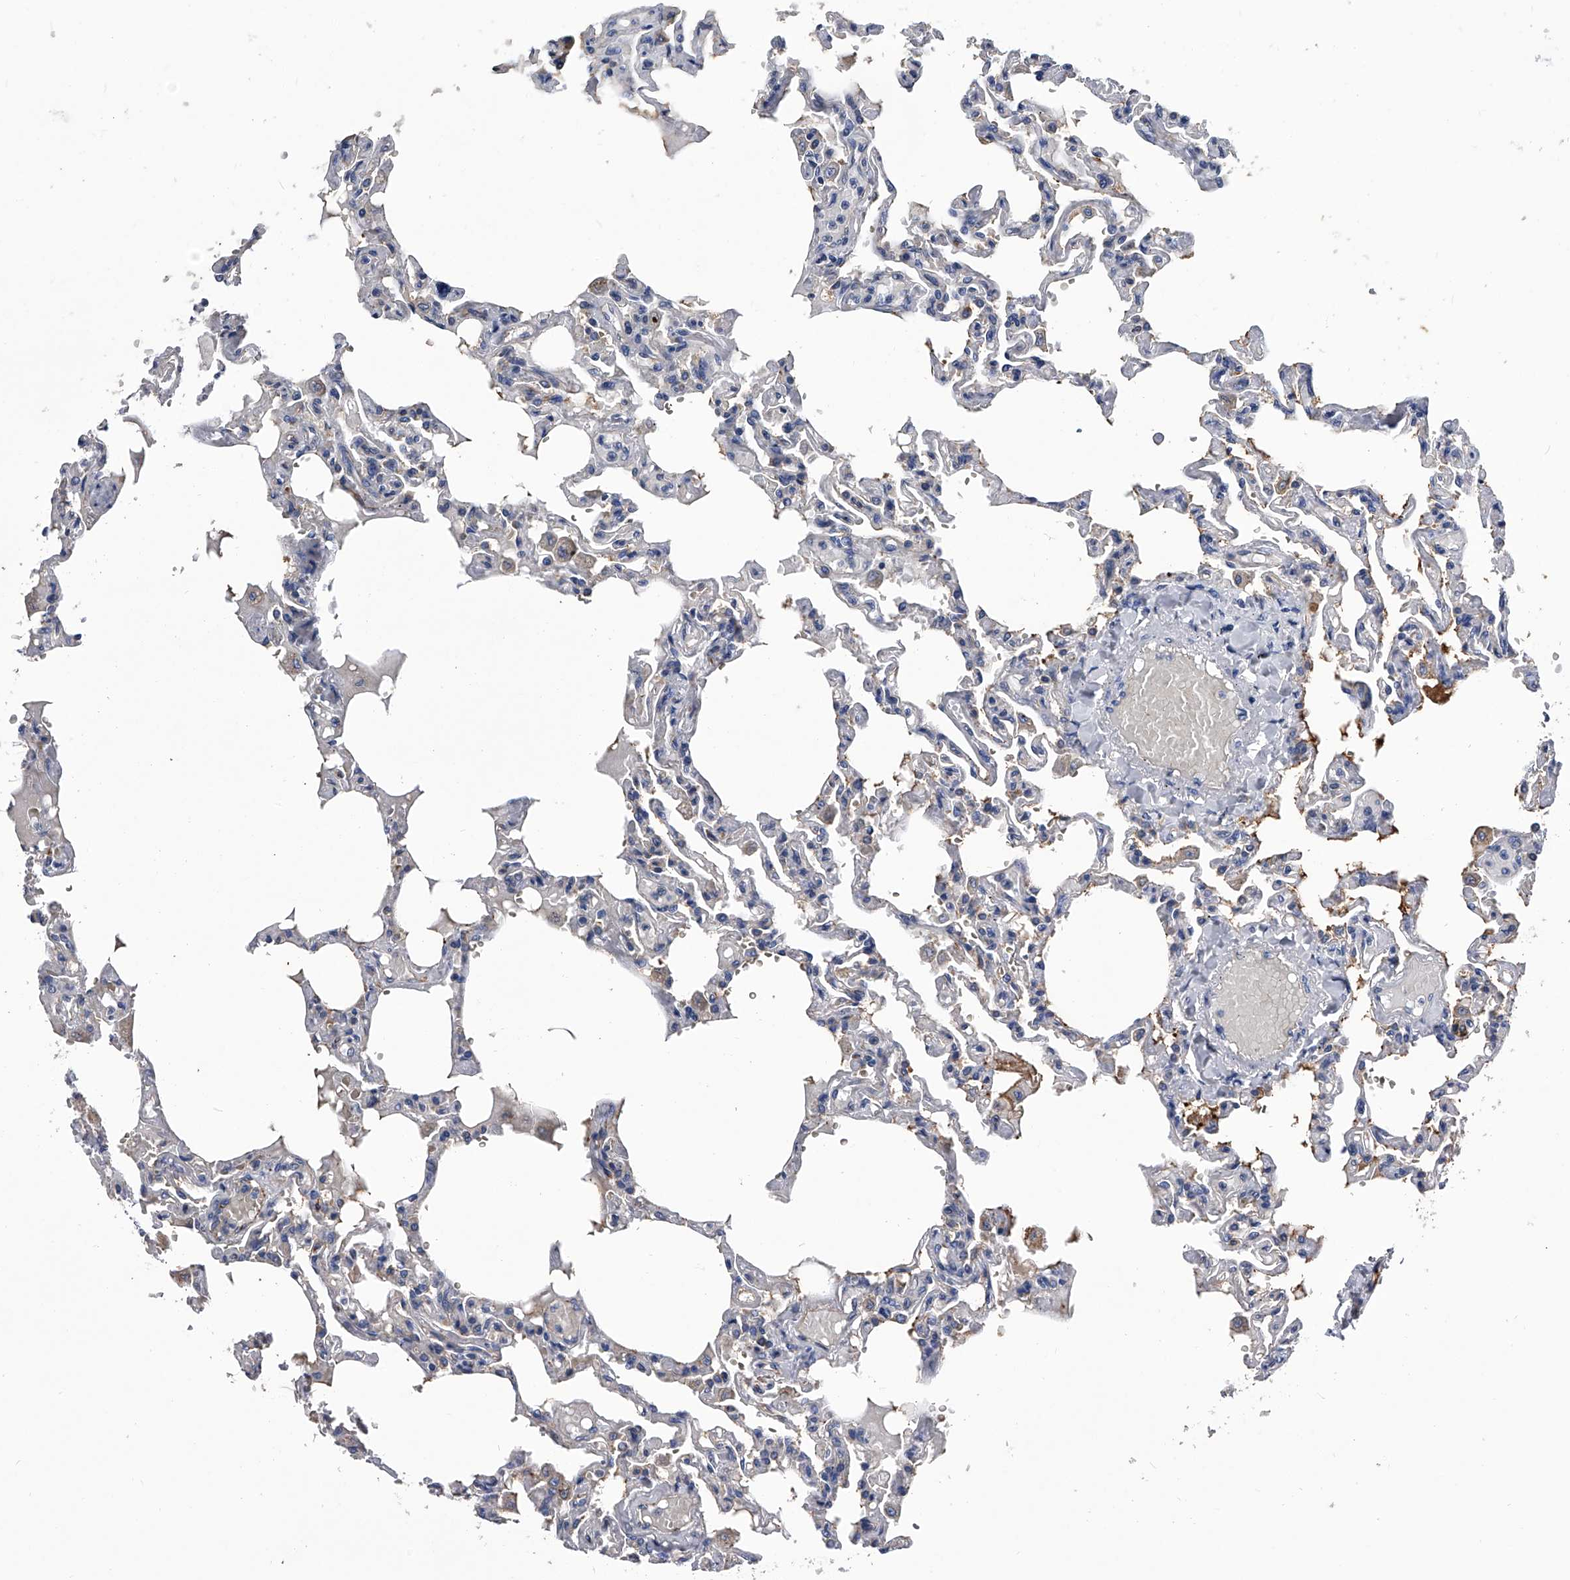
{"staining": {"intensity": "weak", "quantity": "<25%", "location": "cytoplasmic/membranous"}, "tissue": "lung", "cell_type": "Alveolar cells", "image_type": "normal", "snomed": [{"axis": "morphology", "description": "Normal tissue, NOS"}, {"axis": "topography", "description": "Lung"}], "caption": "Benign lung was stained to show a protein in brown. There is no significant positivity in alveolar cells.", "gene": "EFCAB7", "patient": {"sex": "male", "age": 21}}